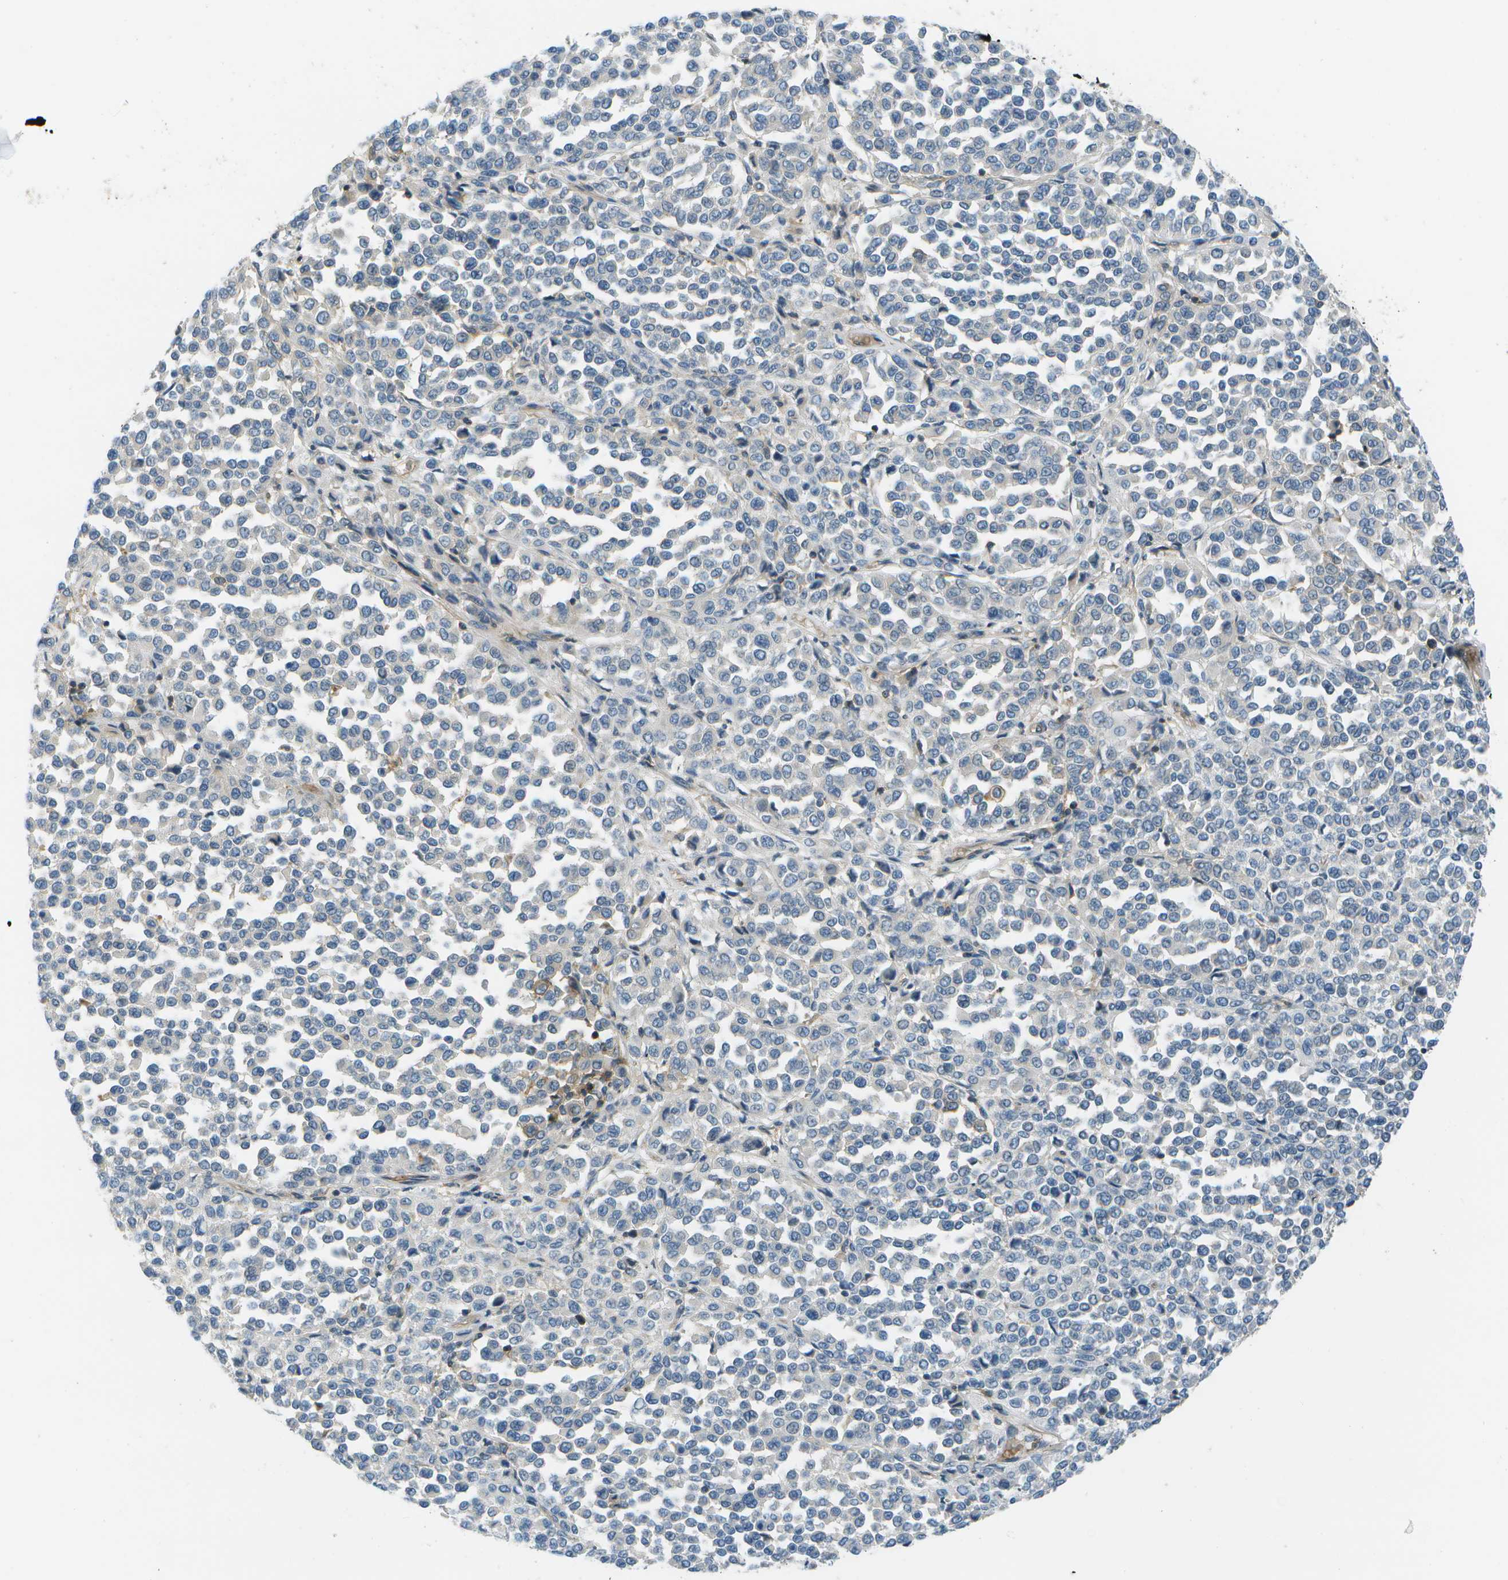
{"staining": {"intensity": "negative", "quantity": "none", "location": "none"}, "tissue": "melanoma", "cell_type": "Tumor cells", "image_type": "cancer", "snomed": [{"axis": "morphology", "description": "Malignant melanoma, Metastatic site"}, {"axis": "topography", "description": "Pancreas"}], "caption": "Immunohistochemistry of human melanoma reveals no staining in tumor cells.", "gene": "CTIF", "patient": {"sex": "female", "age": 30}}